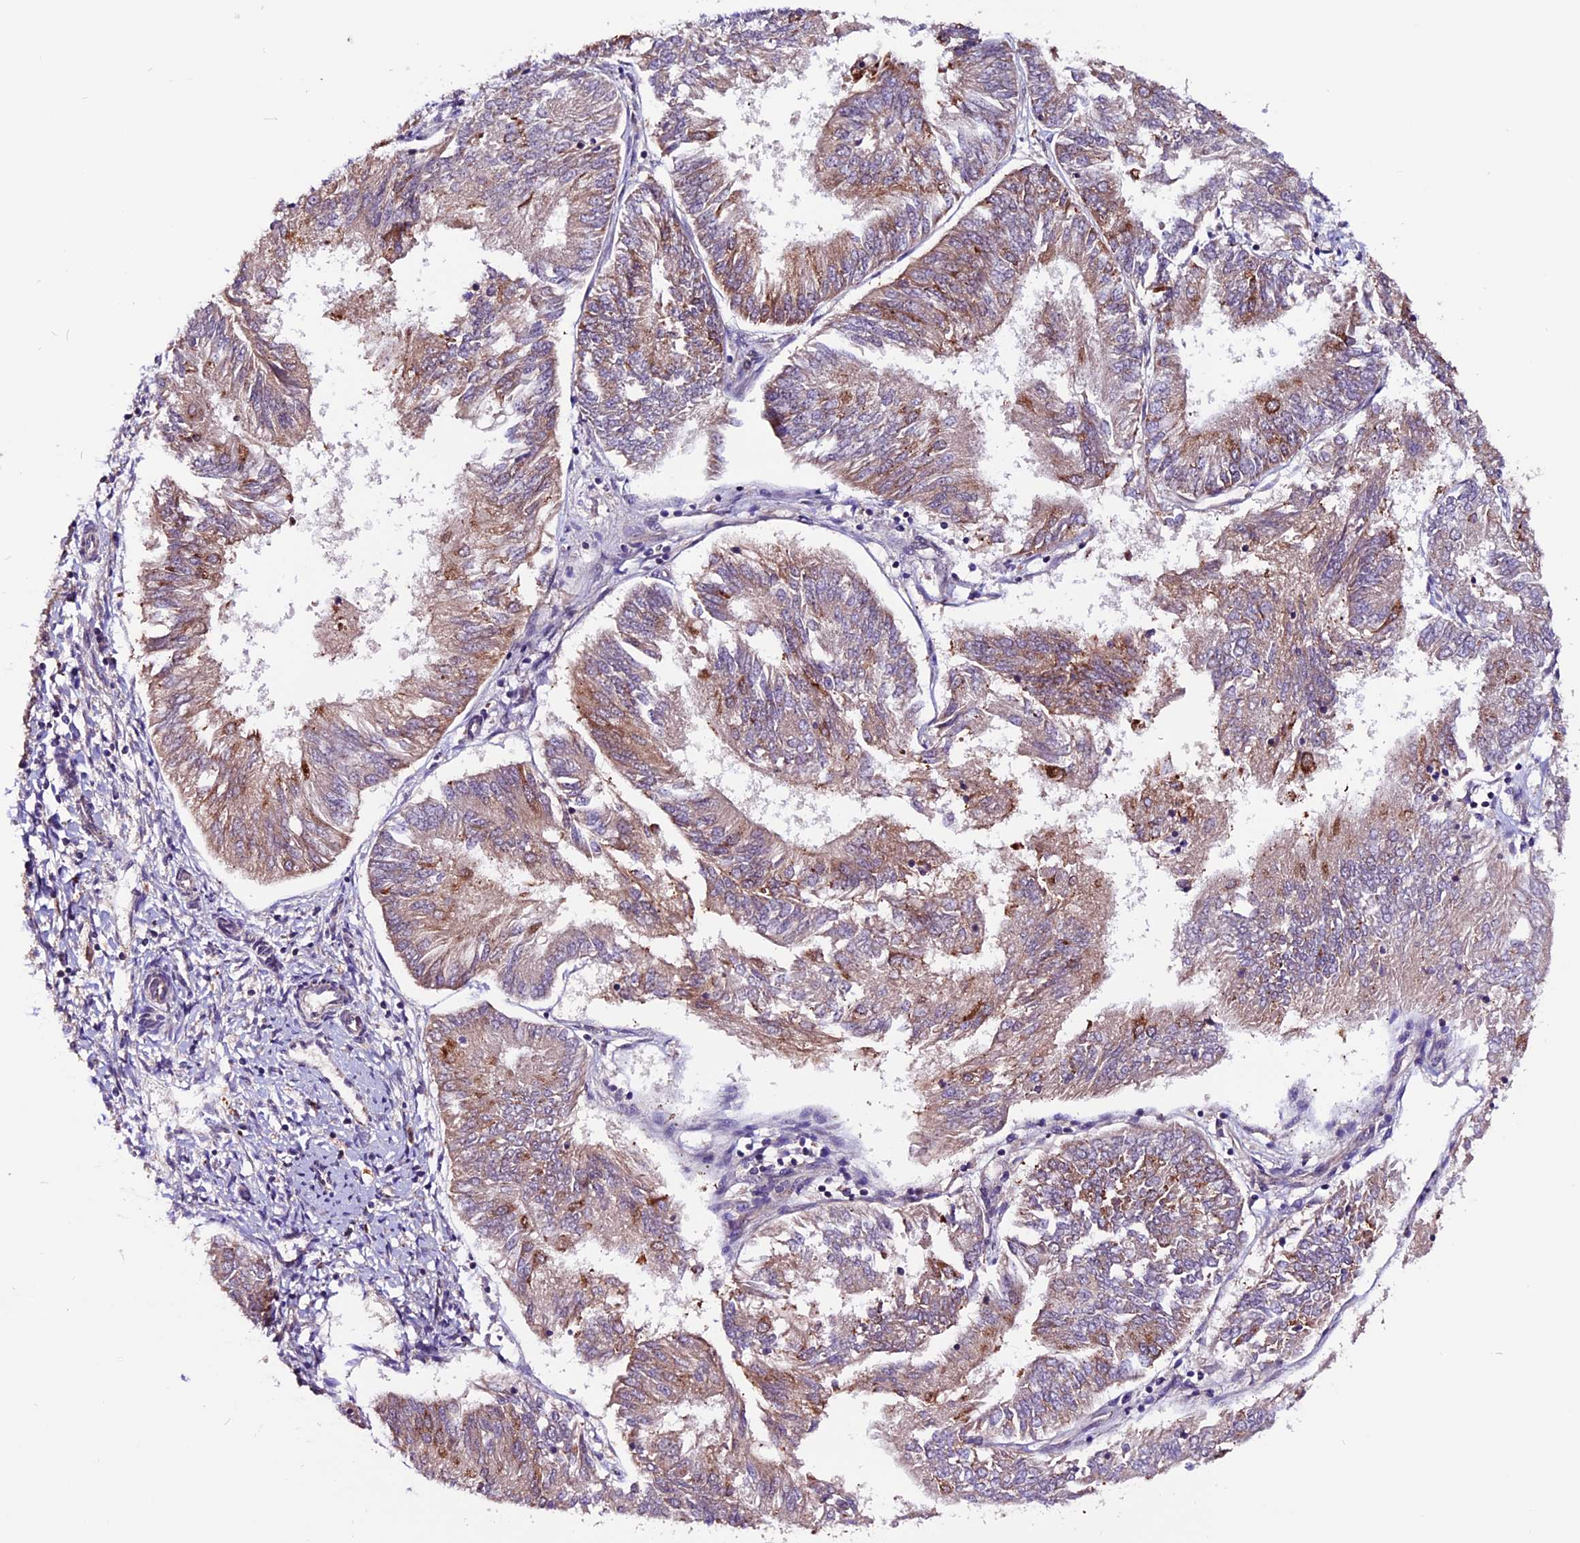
{"staining": {"intensity": "moderate", "quantity": ">75%", "location": "cytoplasmic/membranous"}, "tissue": "endometrial cancer", "cell_type": "Tumor cells", "image_type": "cancer", "snomed": [{"axis": "morphology", "description": "Adenocarcinoma, NOS"}, {"axis": "topography", "description": "Endometrium"}], "caption": "Moderate cytoplasmic/membranous expression is appreciated in approximately >75% of tumor cells in endometrial adenocarcinoma.", "gene": "RINL", "patient": {"sex": "female", "age": 58}}